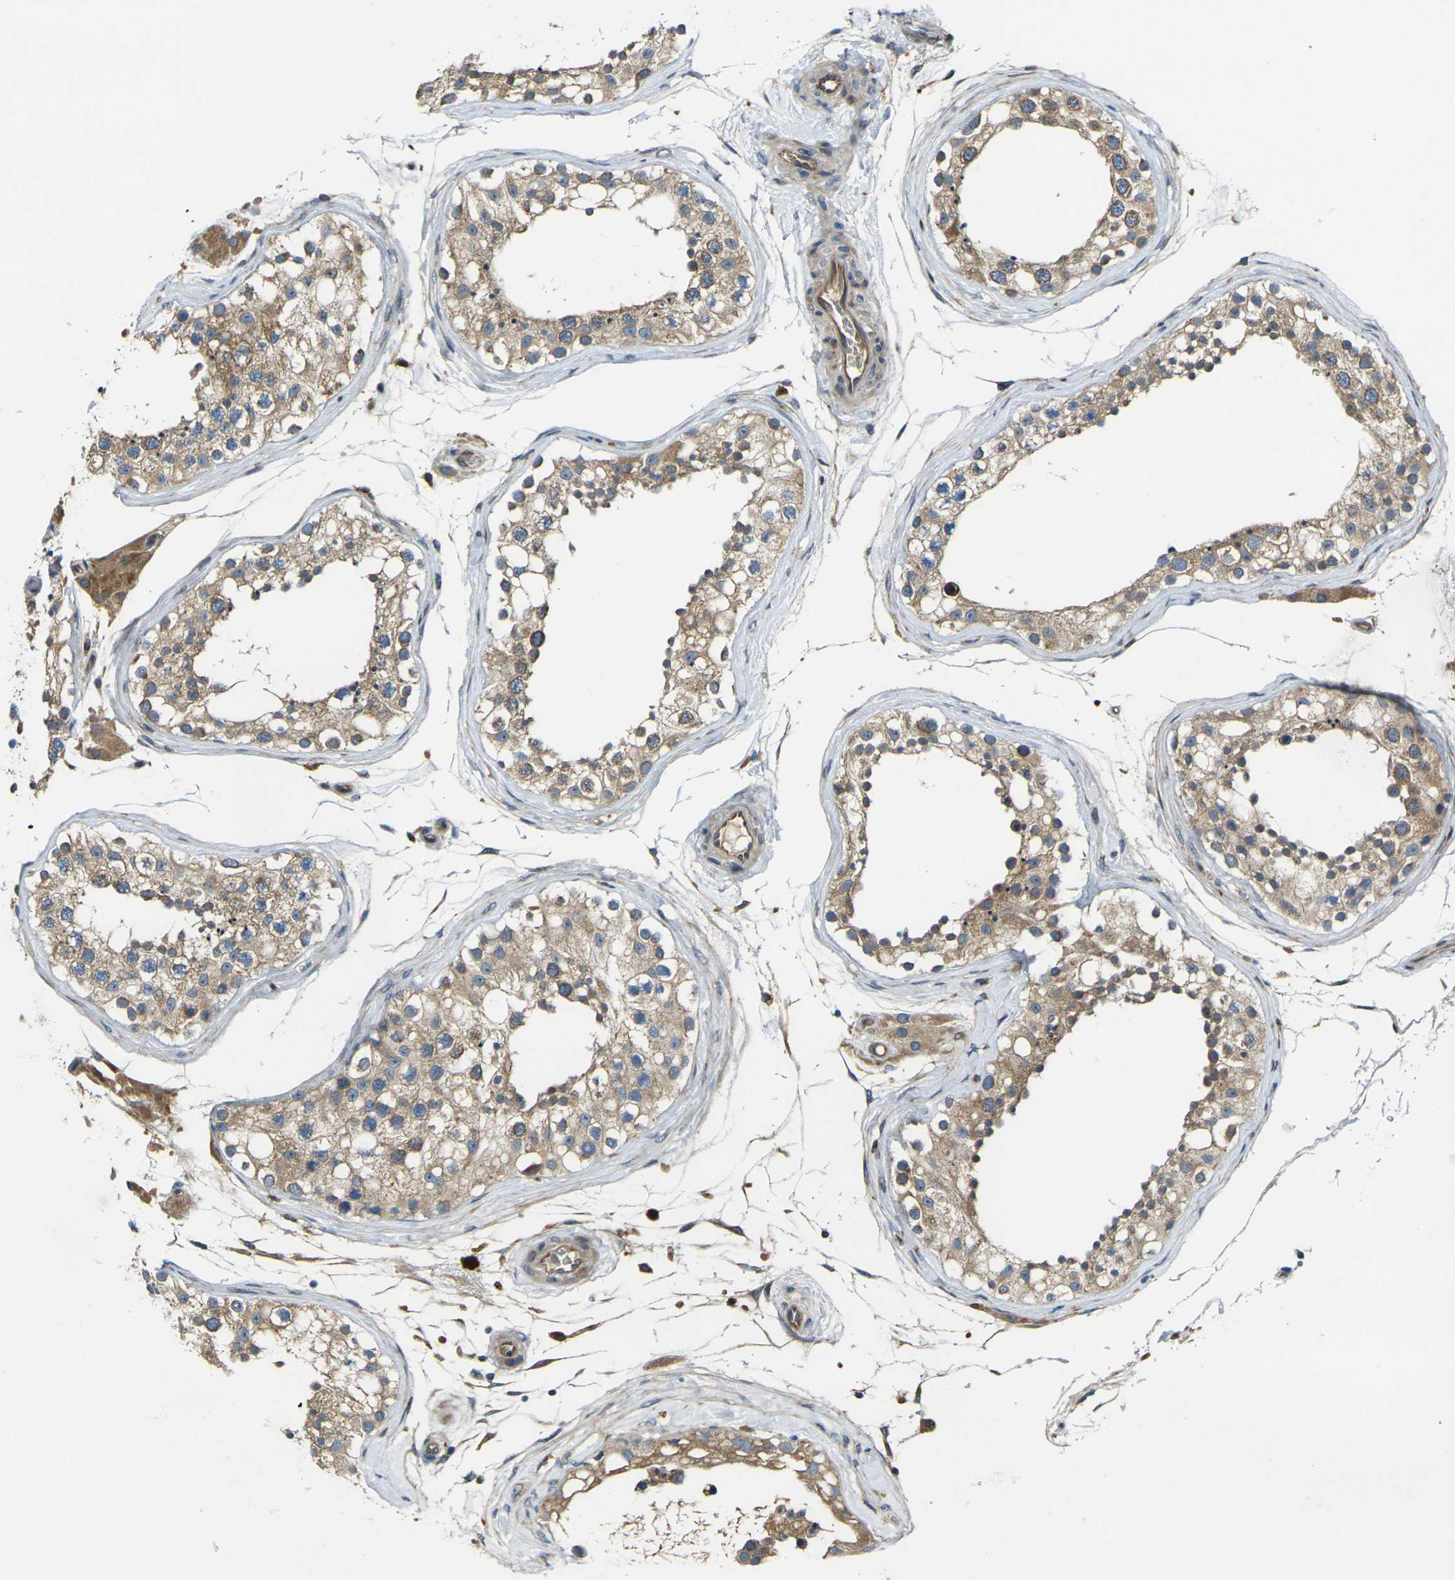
{"staining": {"intensity": "moderate", "quantity": ">75%", "location": "cytoplasmic/membranous"}, "tissue": "testis", "cell_type": "Cells in seminiferous ducts", "image_type": "normal", "snomed": [{"axis": "morphology", "description": "Normal tissue, NOS"}, {"axis": "topography", "description": "Testis"}], "caption": "The micrograph exhibits staining of benign testis, revealing moderate cytoplasmic/membranous protein staining (brown color) within cells in seminiferous ducts.", "gene": "FZD1", "patient": {"sex": "male", "age": 68}}